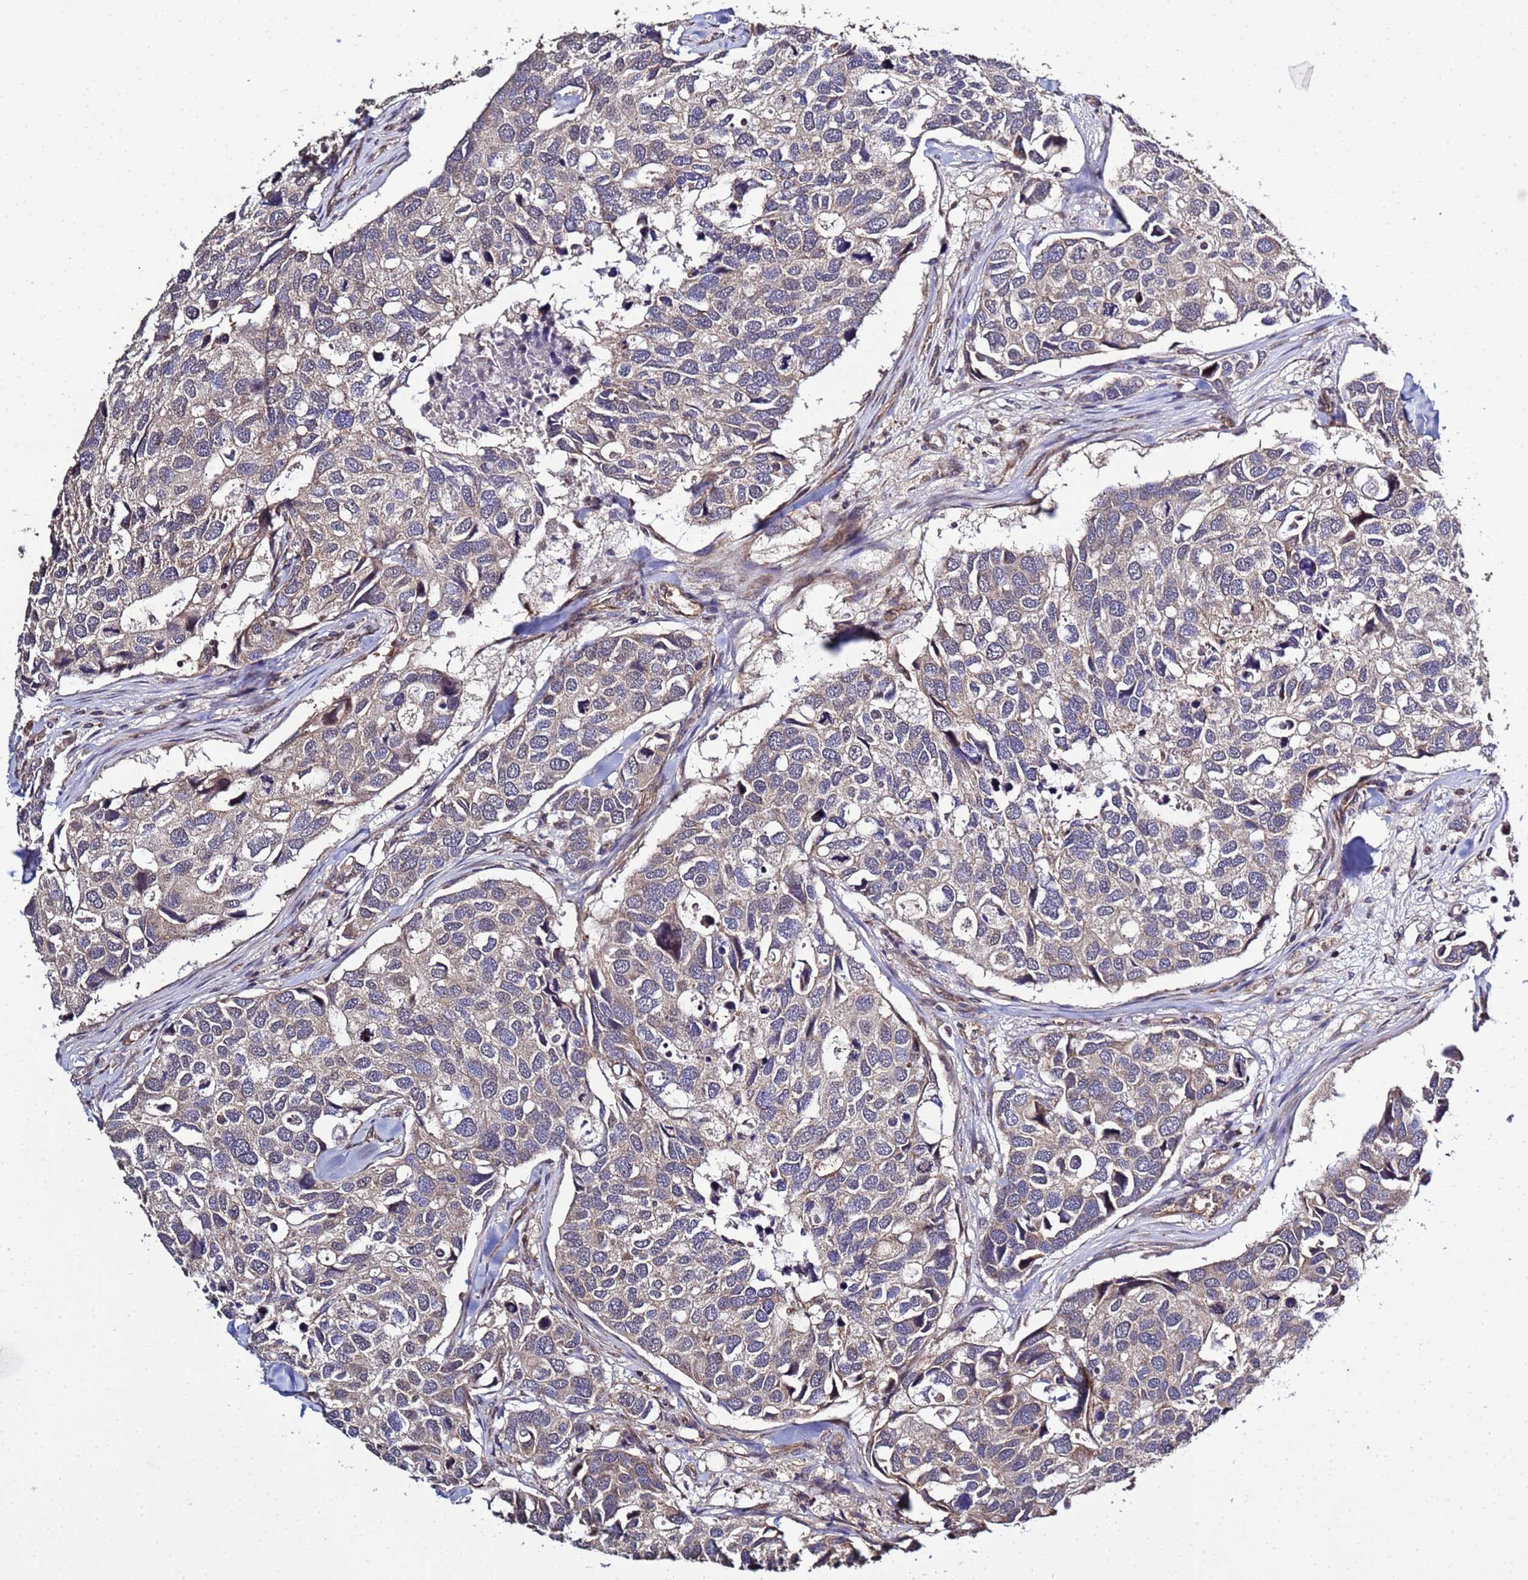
{"staining": {"intensity": "weak", "quantity": "<25%", "location": "cytoplasmic/membranous"}, "tissue": "breast cancer", "cell_type": "Tumor cells", "image_type": "cancer", "snomed": [{"axis": "morphology", "description": "Duct carcinoma"}, {"axis": "topography", "description": "Breast"}], "caption": "Immunohistochemical staining of breast cancer reveals no significant positivity in tumor cells. The staining is performed using DAB (3,3'-diaminobenzidine) brown chromogen with nuclei counter-stained in using hematoxylin.", "gene": "P2RX7", "patient": {"sex": "female", "age": 83}}